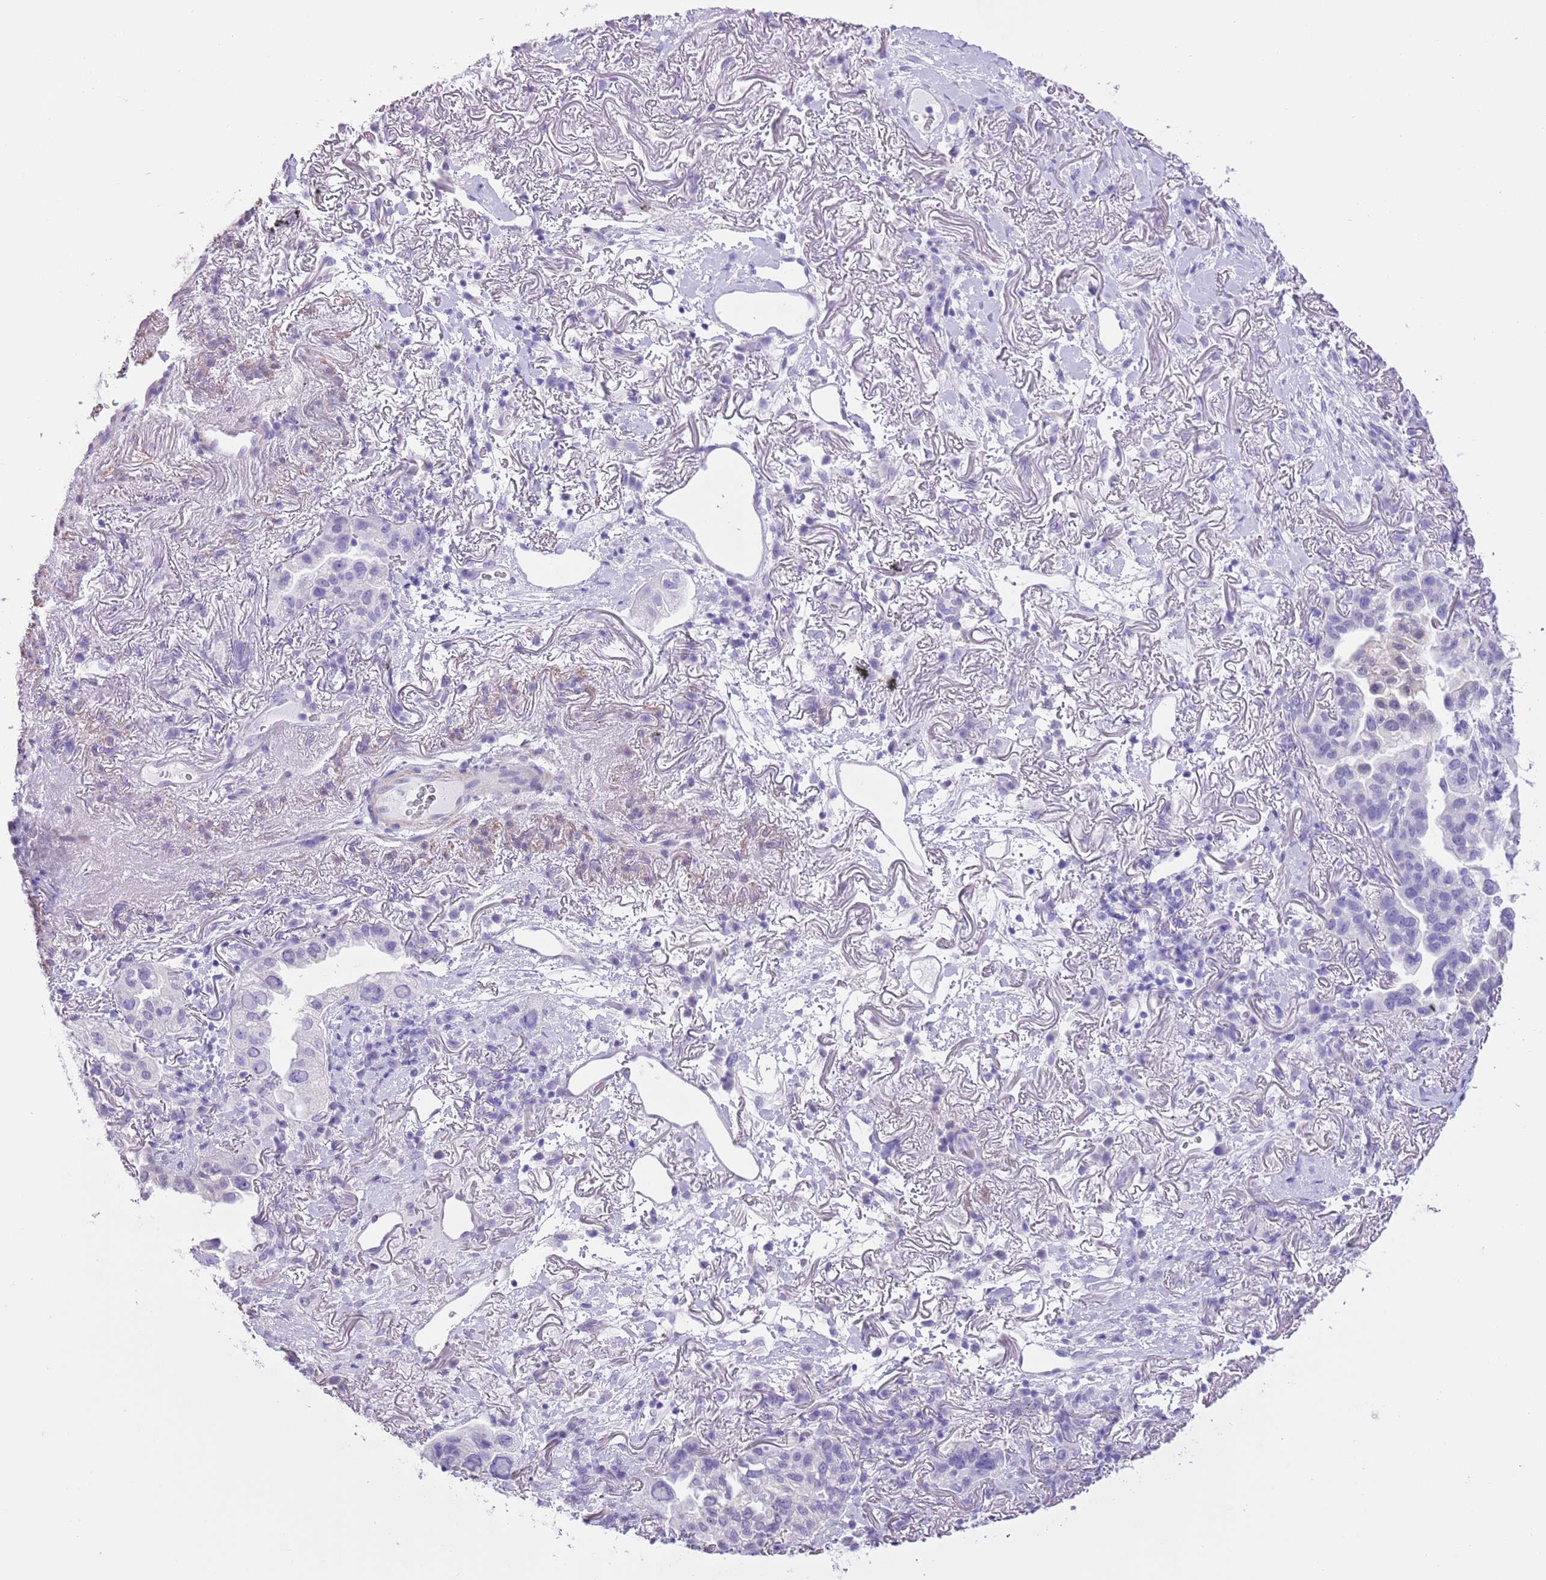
{"staining": {"intensity": "negative", "quantity": "none", "location": "none"}, "tissue": "lung cancer", "cell_type": "Tumor cells", "image_type": "cancer", "snomed": [{"axis": "morphology", "description": "Adenocarcinoma, NOS"}, {"axis": "topography", "description": "Lung"}], "caption": "Lung cancer (adenocarcinoma) stained for a protein using IHC demonstrates no positivity tumor cells.", "gene": "SLC7A14", "patient": {"sex": "female", "age": 69}}